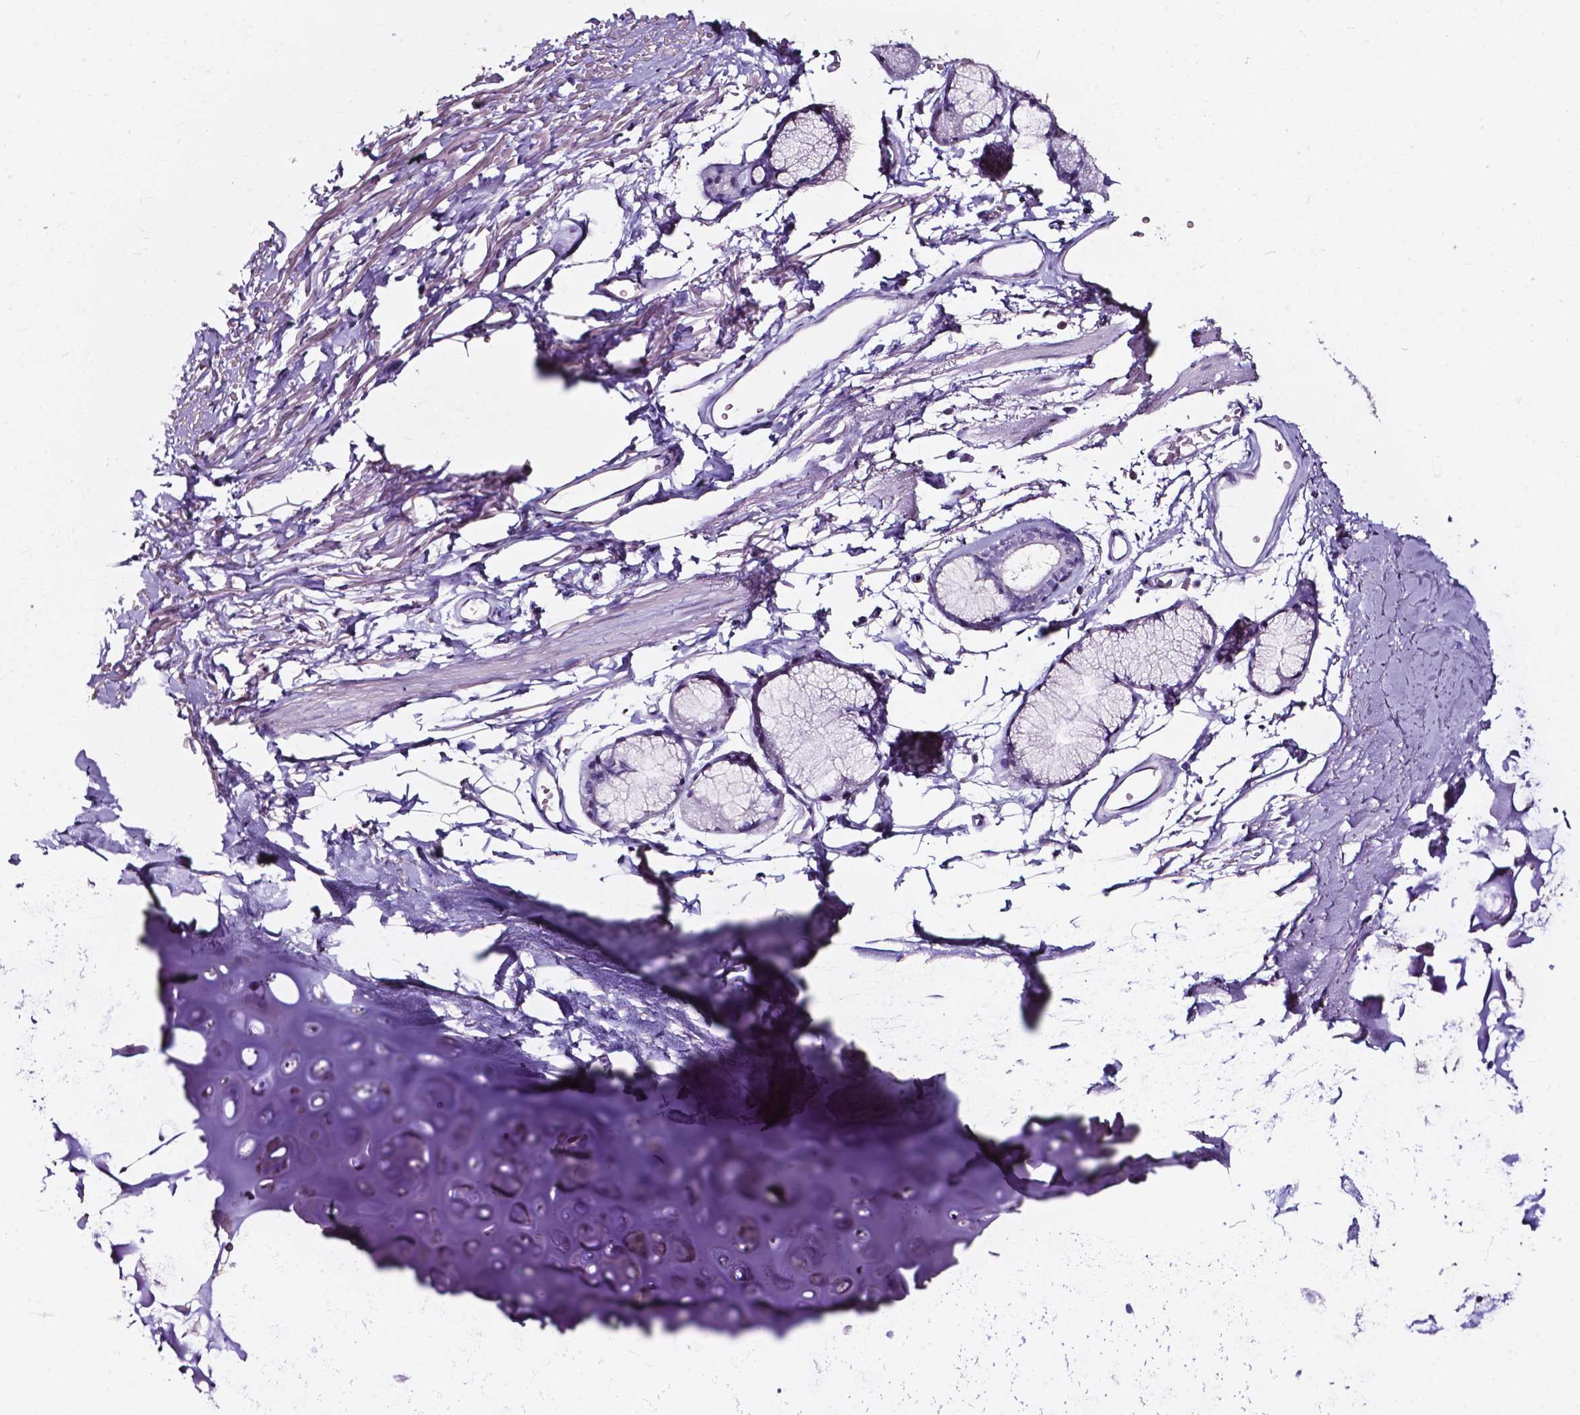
{"staining": {"intensity": "negative", "quantity": "none", "location": "none"}, "tissue": "adipose tissue", "cell_type": "Adipocytes", "image_type": "normal", "snomed": [{"axis": "morphology", "description": "Normal tissue, NOS"}, {"axis": "topography", "description": "Cartilage tissue"}, {"axis": "topography", "description": "Bronchus"}], "caption": "IHC micrograph of normal adipose tissue stained for a protein (brown), which demonstrates no staining in adipocytes.", "gene": "DEFA5", "patient": {"sex": "female", "age": 79}}